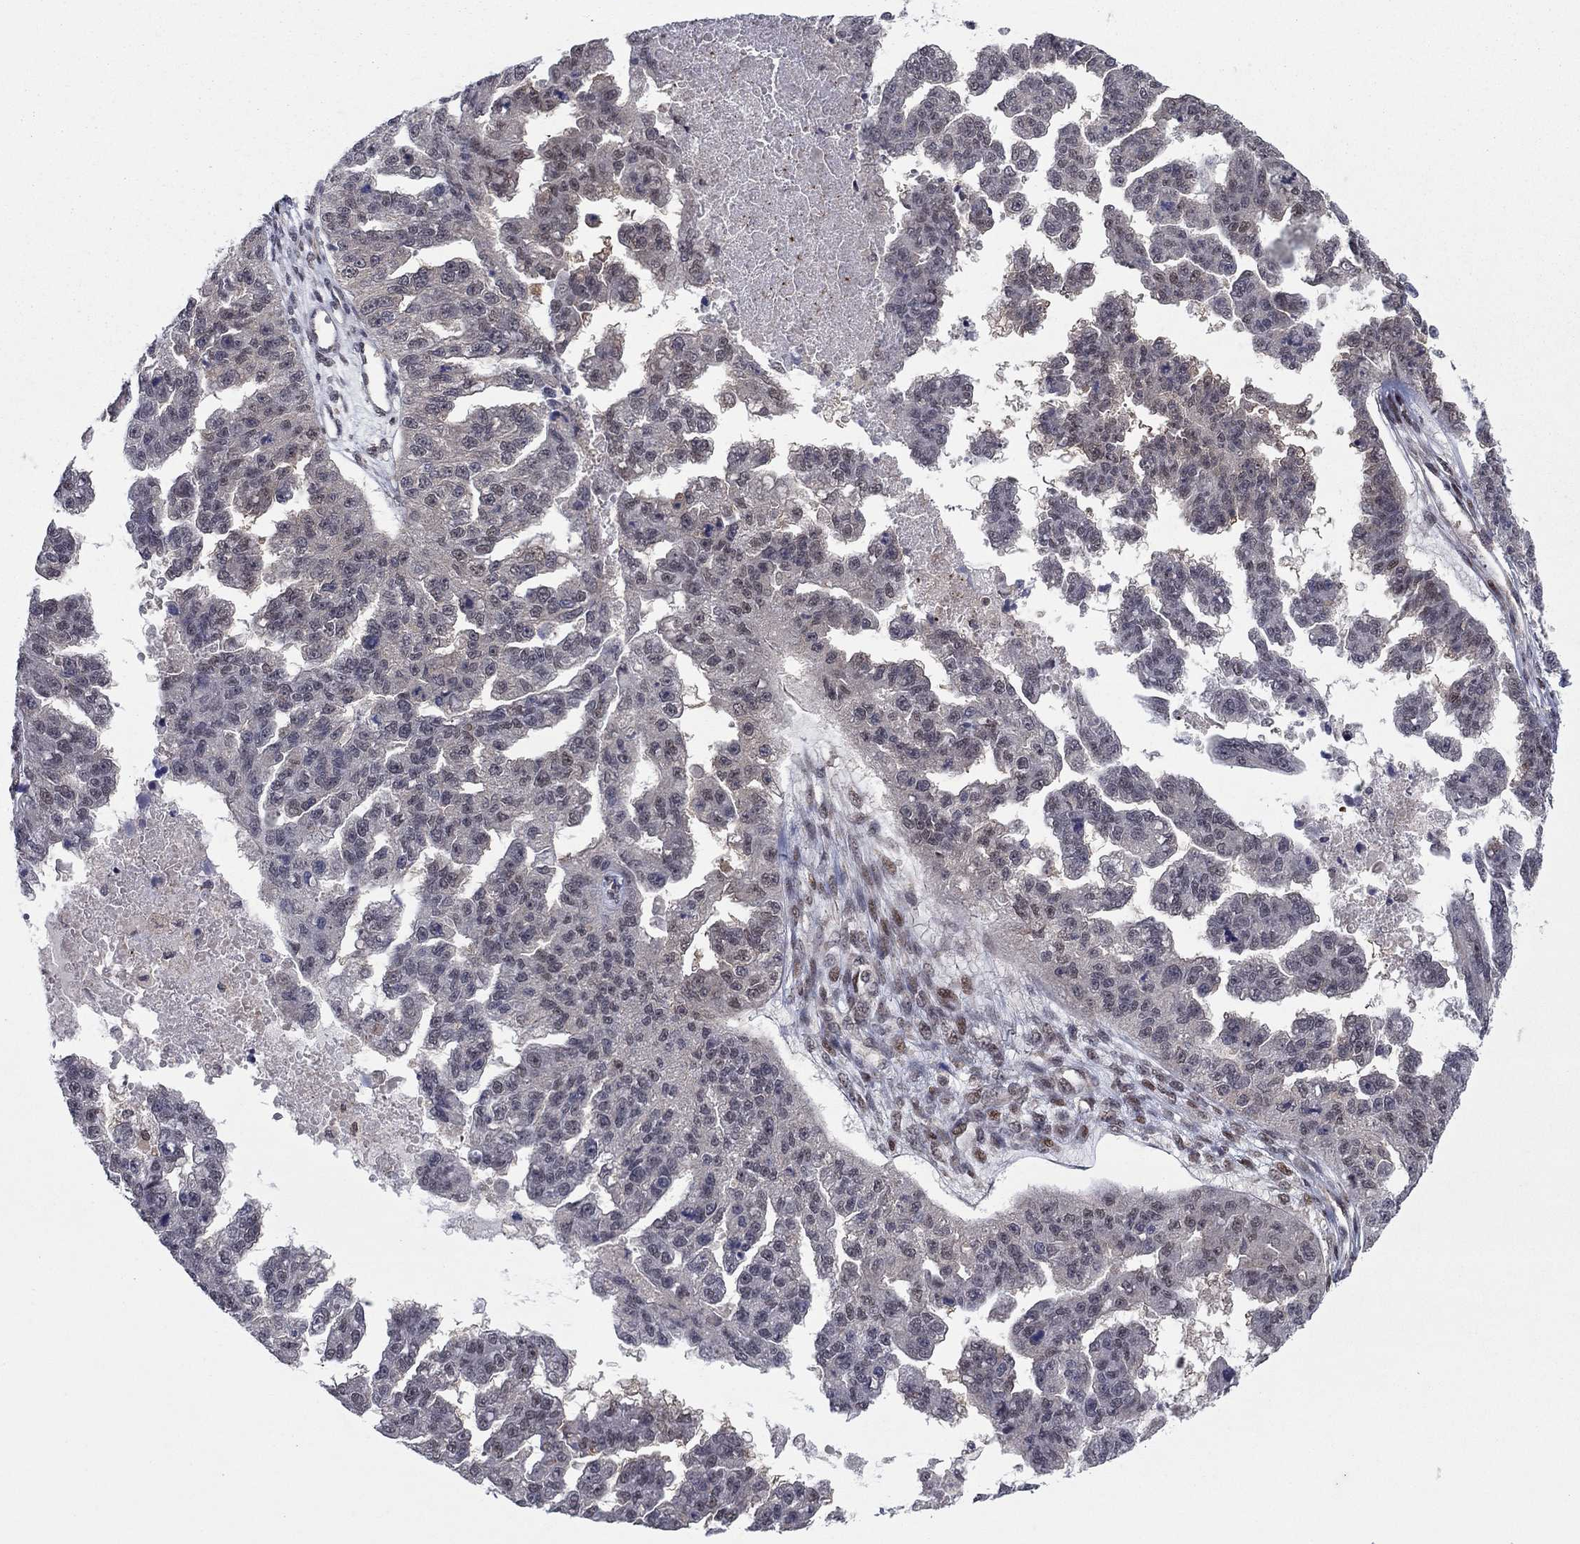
{"staining": {"intensity": "negative", "quantity": "none", "location": "none"}, "tissue": "ovarian cancer", "cell_type": "Tumor cells", "image_type": "cancer", "snomed": [{"axis": "morphology", "description": "Cystadenocarcinoma, serous, NOS"}, {"axis": "topography", "description": "Ovary"}], "caption": "IHC of human ovarian cancer (serous cystadenocarcinoma) shows no expression in tumor cells.", "gene": "PSMC1", "patient": {"sex": "female", "age": 58}}